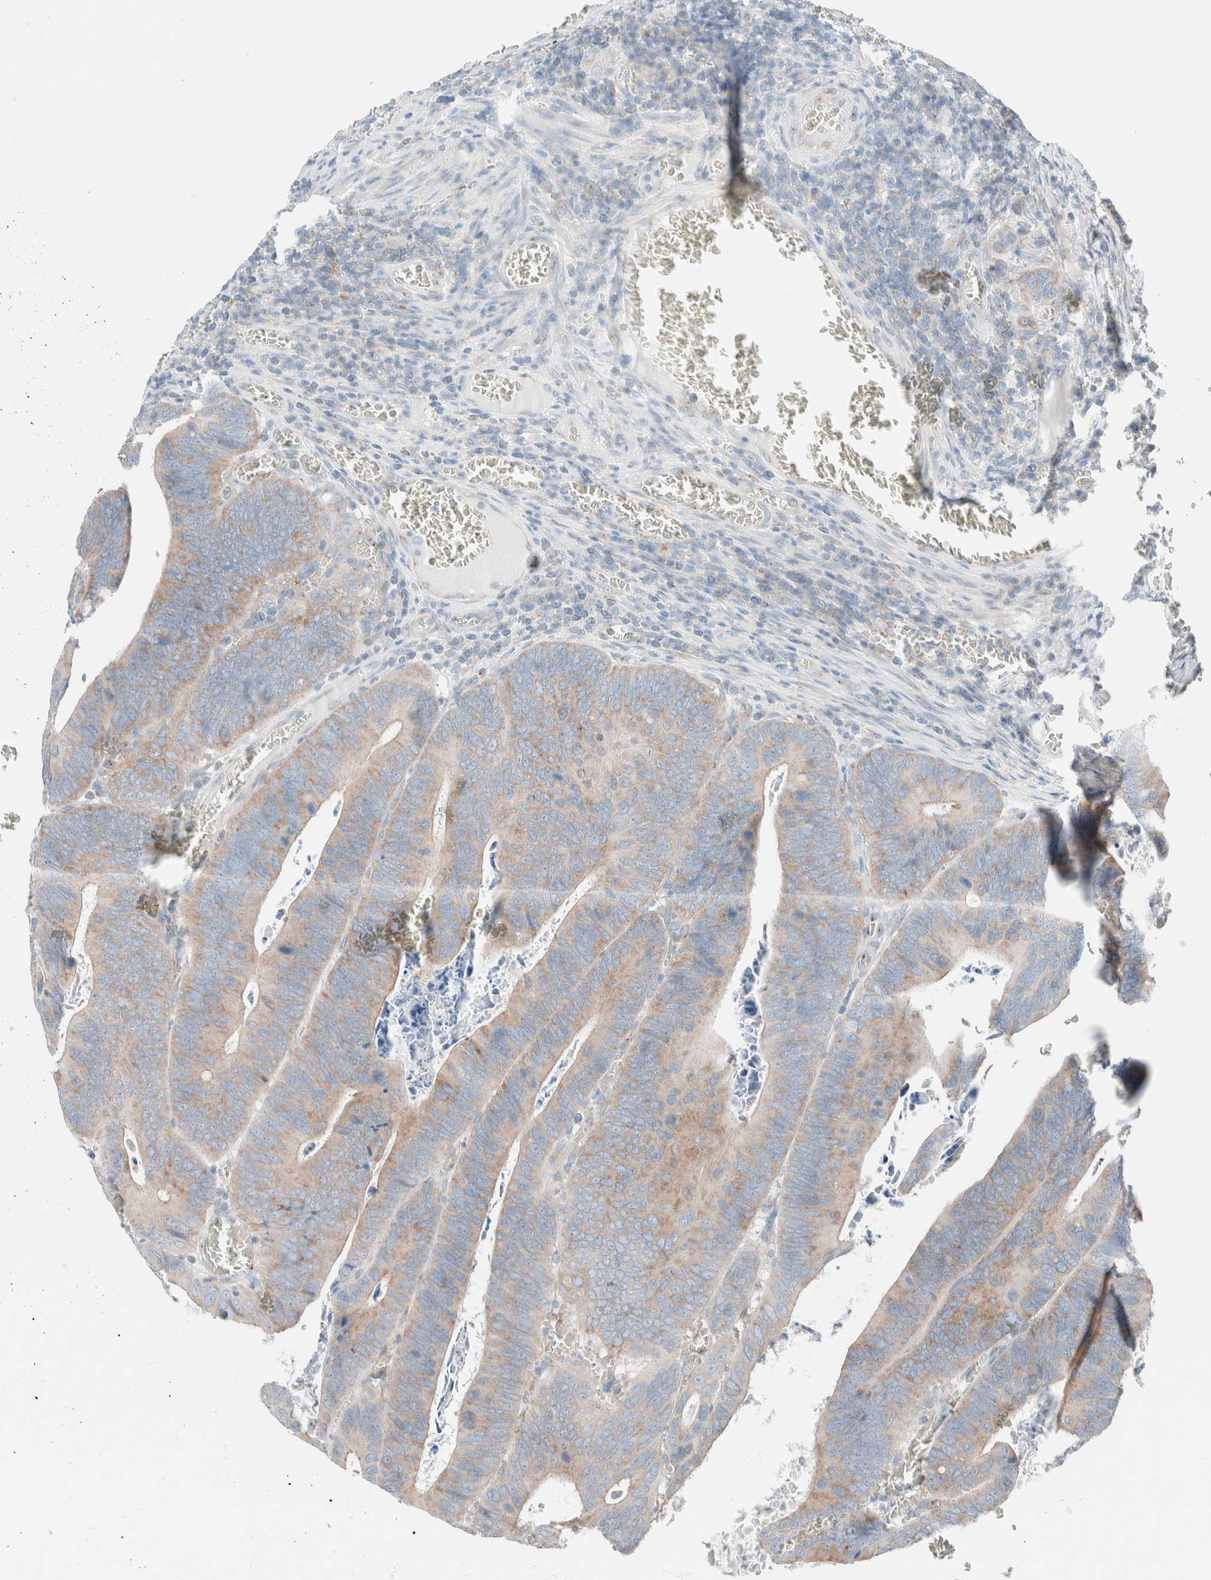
{"staining": {"intensity": "weak", "quantity": ">75%", "location": "cytoplasmic/membranous"}, "tissue": "colorectal cancer", "cell_type": "Tumor cells", "image_type": "cancer", "snomed": [{"axis": "morphology", "description": "Inflammation, NOS"}, {"axis": "morphology", "description": "Adenocarcinoma, NOS"}, {"axis": "topography", "description": "Colon"}], "caption": "Weak cytoplasmic/membranous protein expression is seen in approximately >75% of tumor cells in colorectal cancer (adenocarcinoma). The staining was performed using DAB to visualize the protein expression in brown, while the nuclei were stained in blue with hematoxylin (Magnification: 20x).", "gene": "CASC3", "patient": {"sex": "male", "age": 72}}